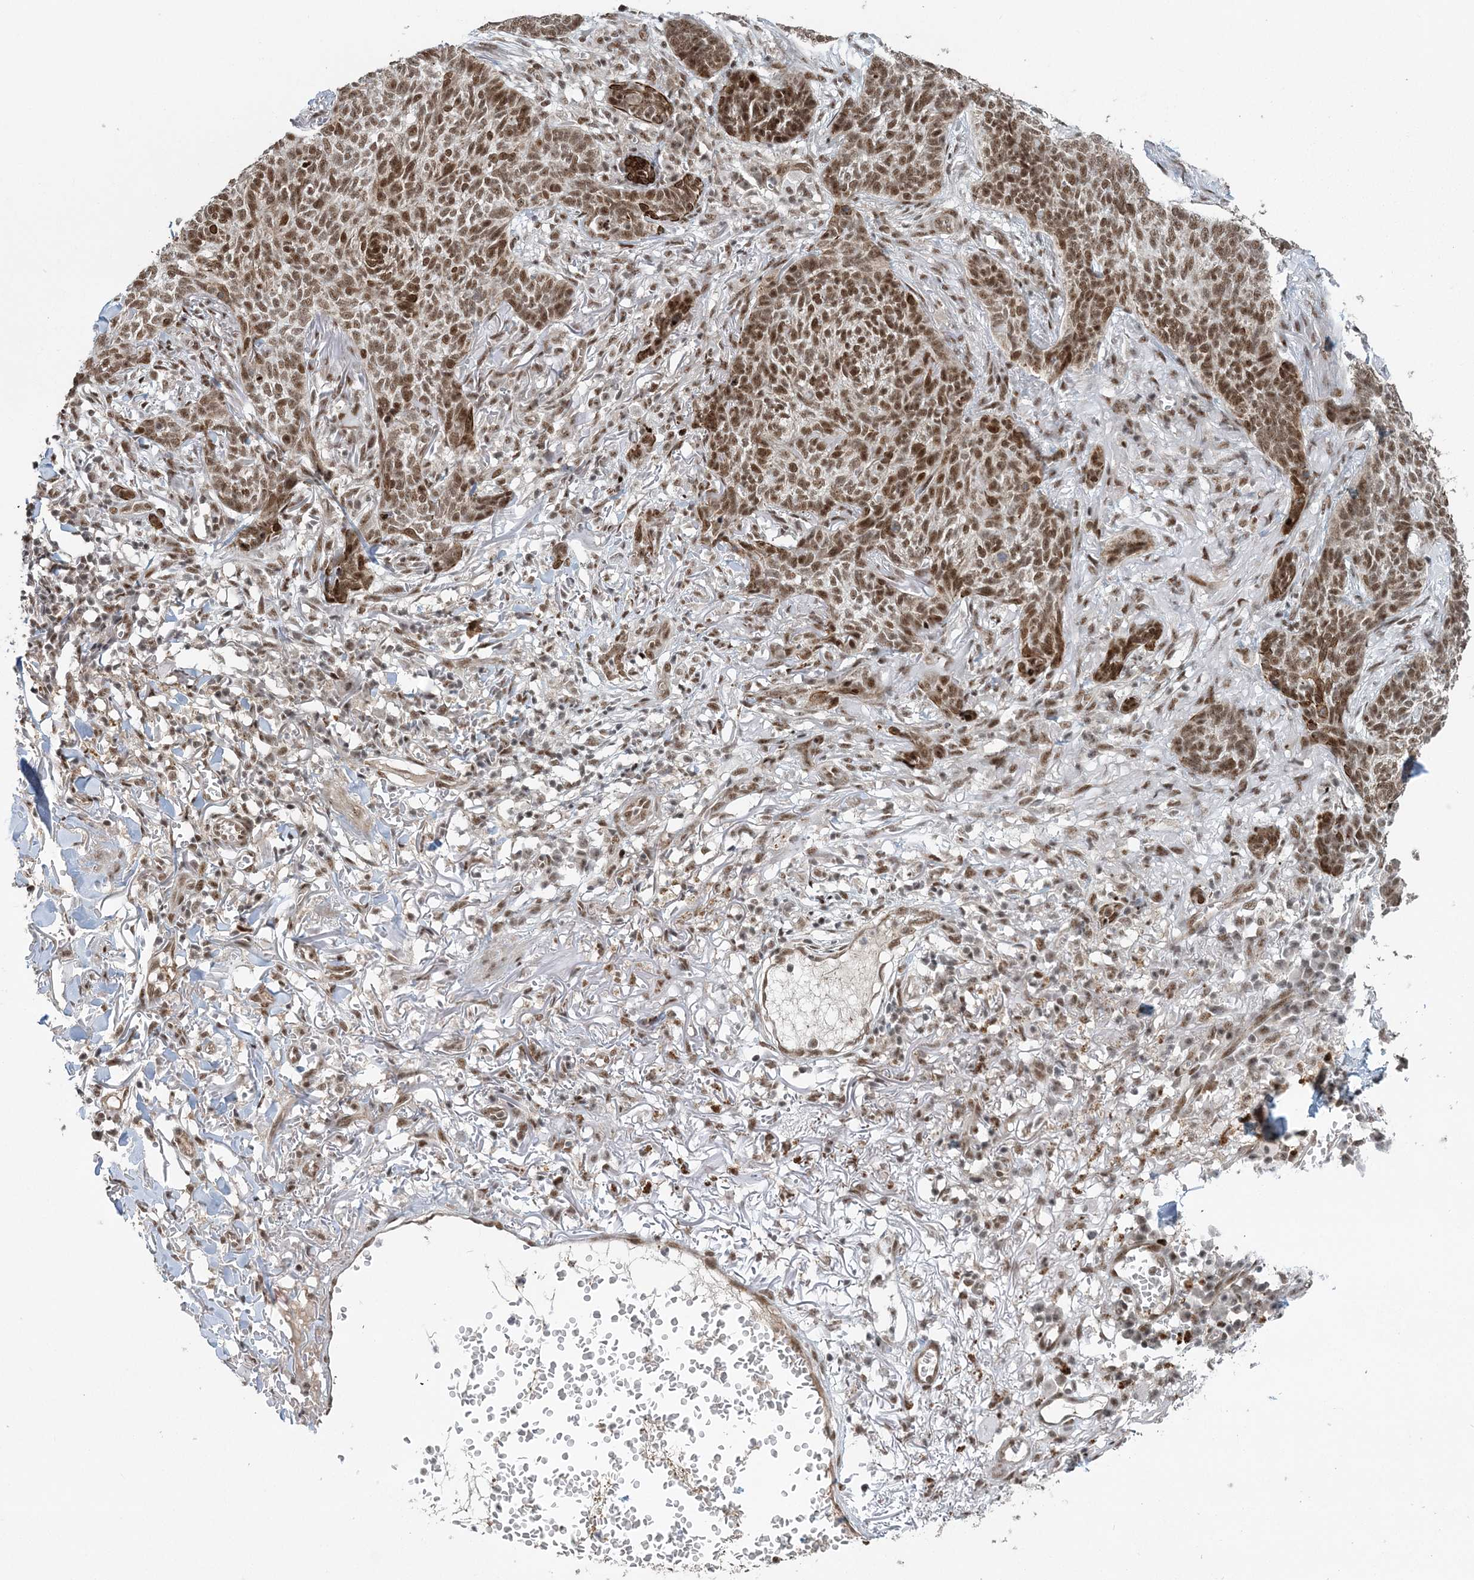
{"staining": {"intensity": "strong", "quantity": ">75%", "location": "nuclear"}, "tissue": "skin cancer", "cell_type": "Tumor cells", "image_type": "cancer", "snomed": [{"axis": "morphology", "description": "Basal cell carcinoma"}, {"axis": "topography", "description": "Skin"}], "caption": "Skin cancer stained for a protein (brown) reveals strong nuclear positive positivity in about >75% of tumor cells.", "gene": "CWC22", "patient": {"sex": "male", "age": 85}}